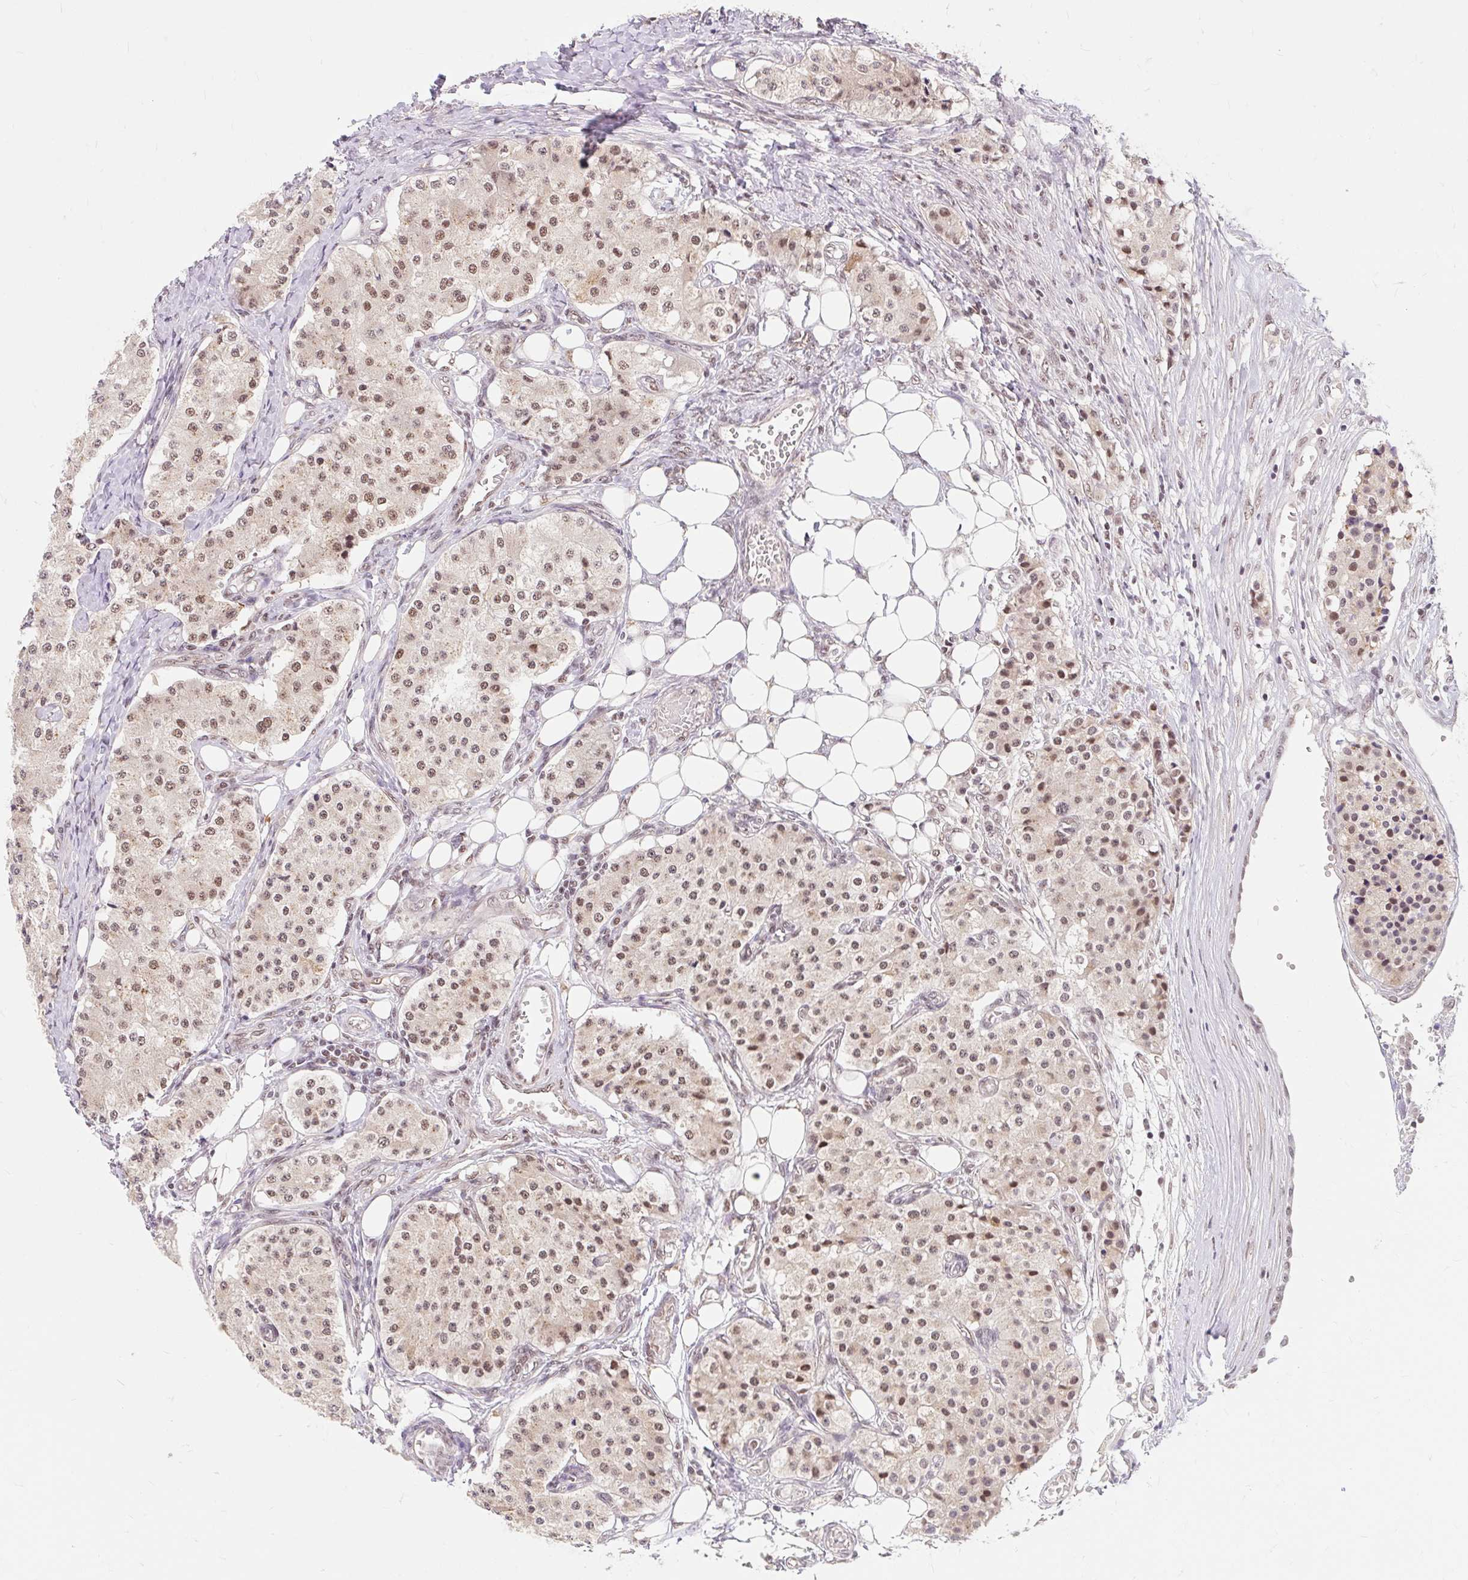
{"staining": {"intensity": "moderate", "quantity": ">75%", "location": "nuclear"}, "tissue": "carcinoid", "cell_type": "Tumor cells", "image_type": "cancer", "snomed": [{"axis": "morphology", "description": "Carcinoid, malignant, NOS"}, {"axis": "topography", "description": "Colon"}], "caption": "Protein expression analysis of human carcinoid reveals moderate nuclear staining in about >75% of tumor cells.", "gene": "BICRA", "patient": {"sex": "female", "age": 52}}